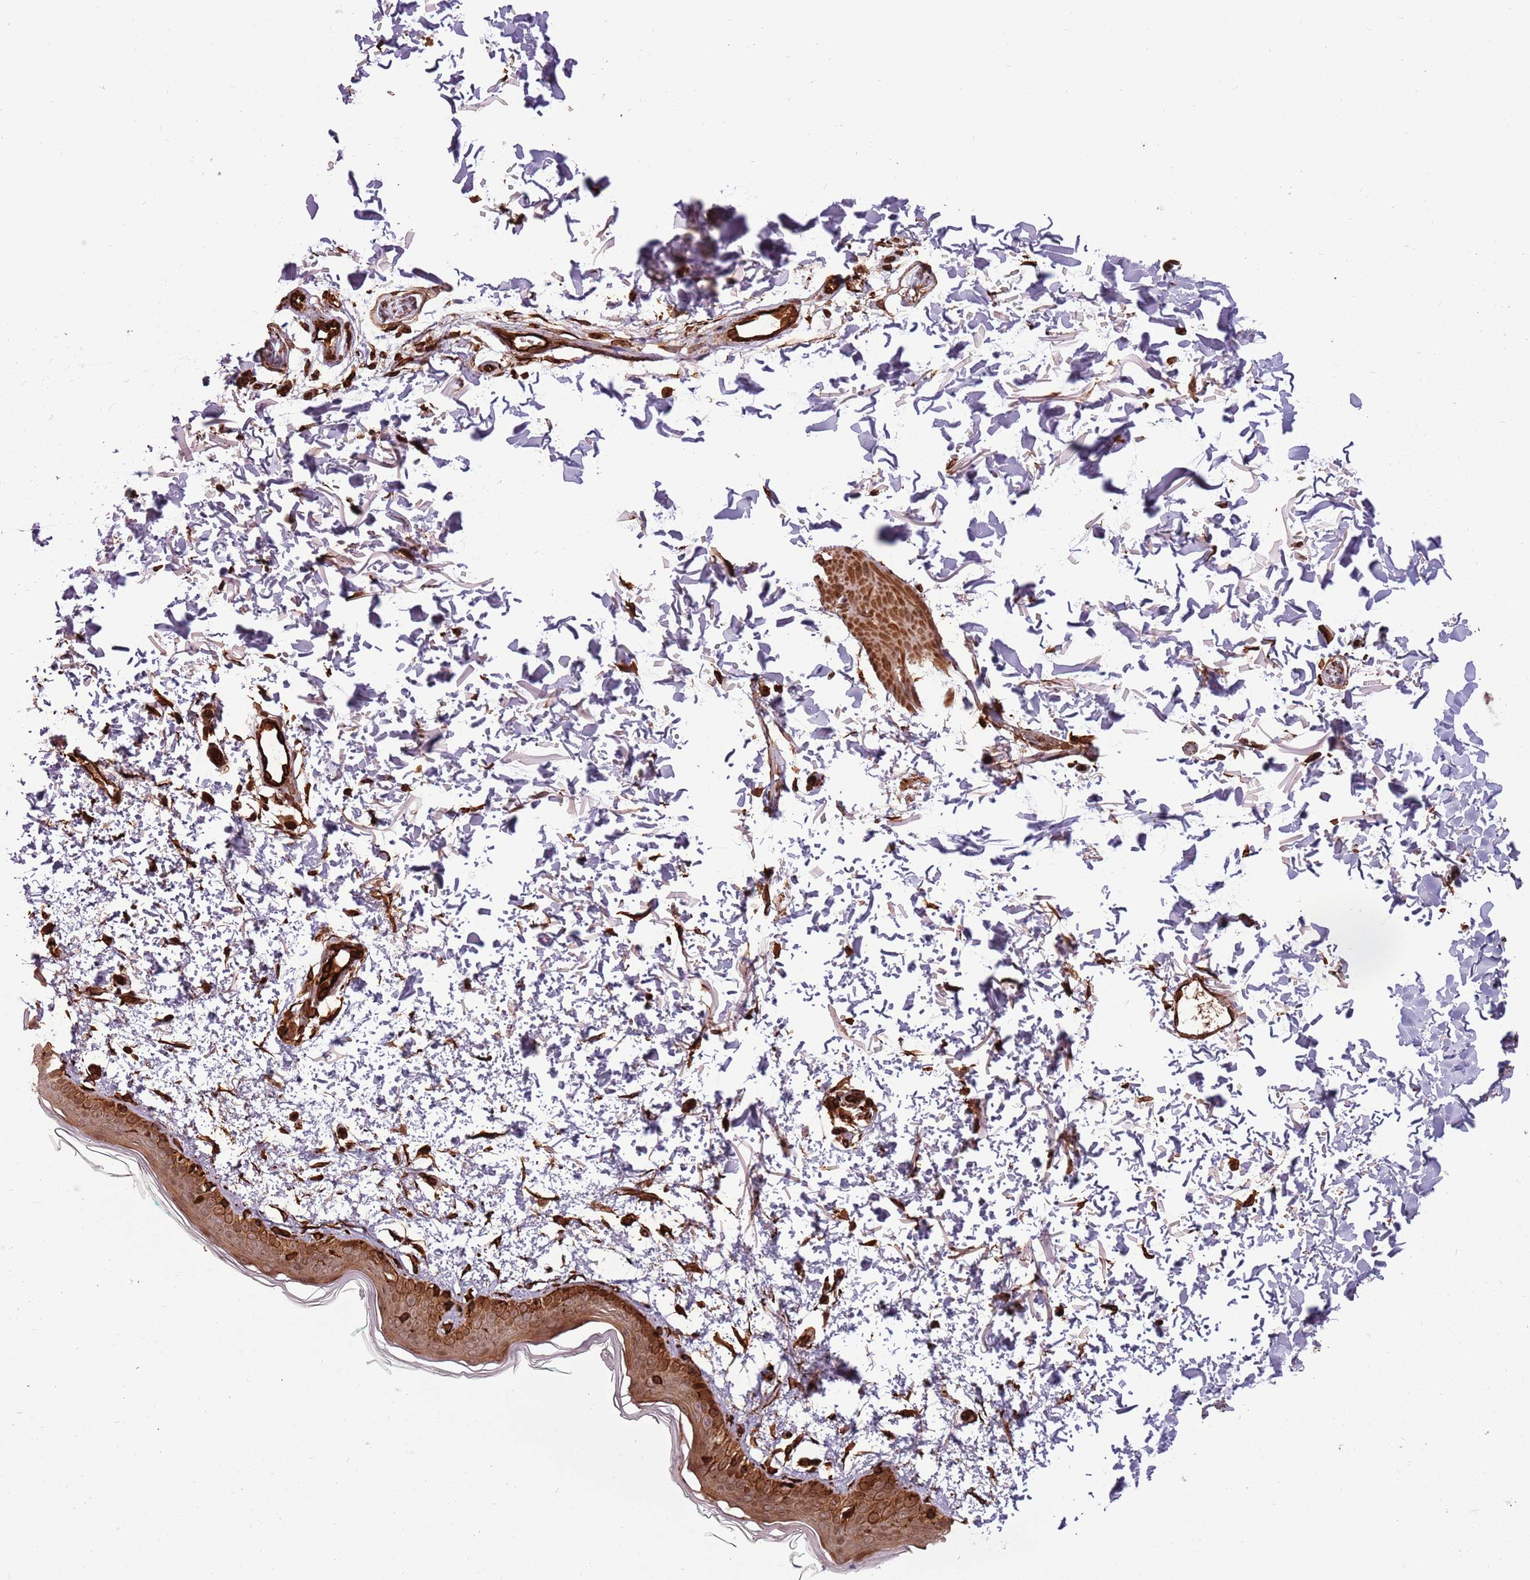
{"staining": {"intensity": "strong", "quantity": "25%-75%", "location": "cytoplasmic/membranous,nuclear"}, "tissue": "skin", "cell_type": "Fibroblasts", "image_type": "normal", "snomed": [{"axis": "morphology", "description": "Normal tissue, NOS"}, {"axis": "topography", "description": "Skin"}], "caption": "A brown stain labels strong cytoplasmic/membranous,nuclear staining of a protein in fibroblasts of unremarkable skin.", "gene": "ADAMTS3", "patient": {"sex": "male", "age": 66}}